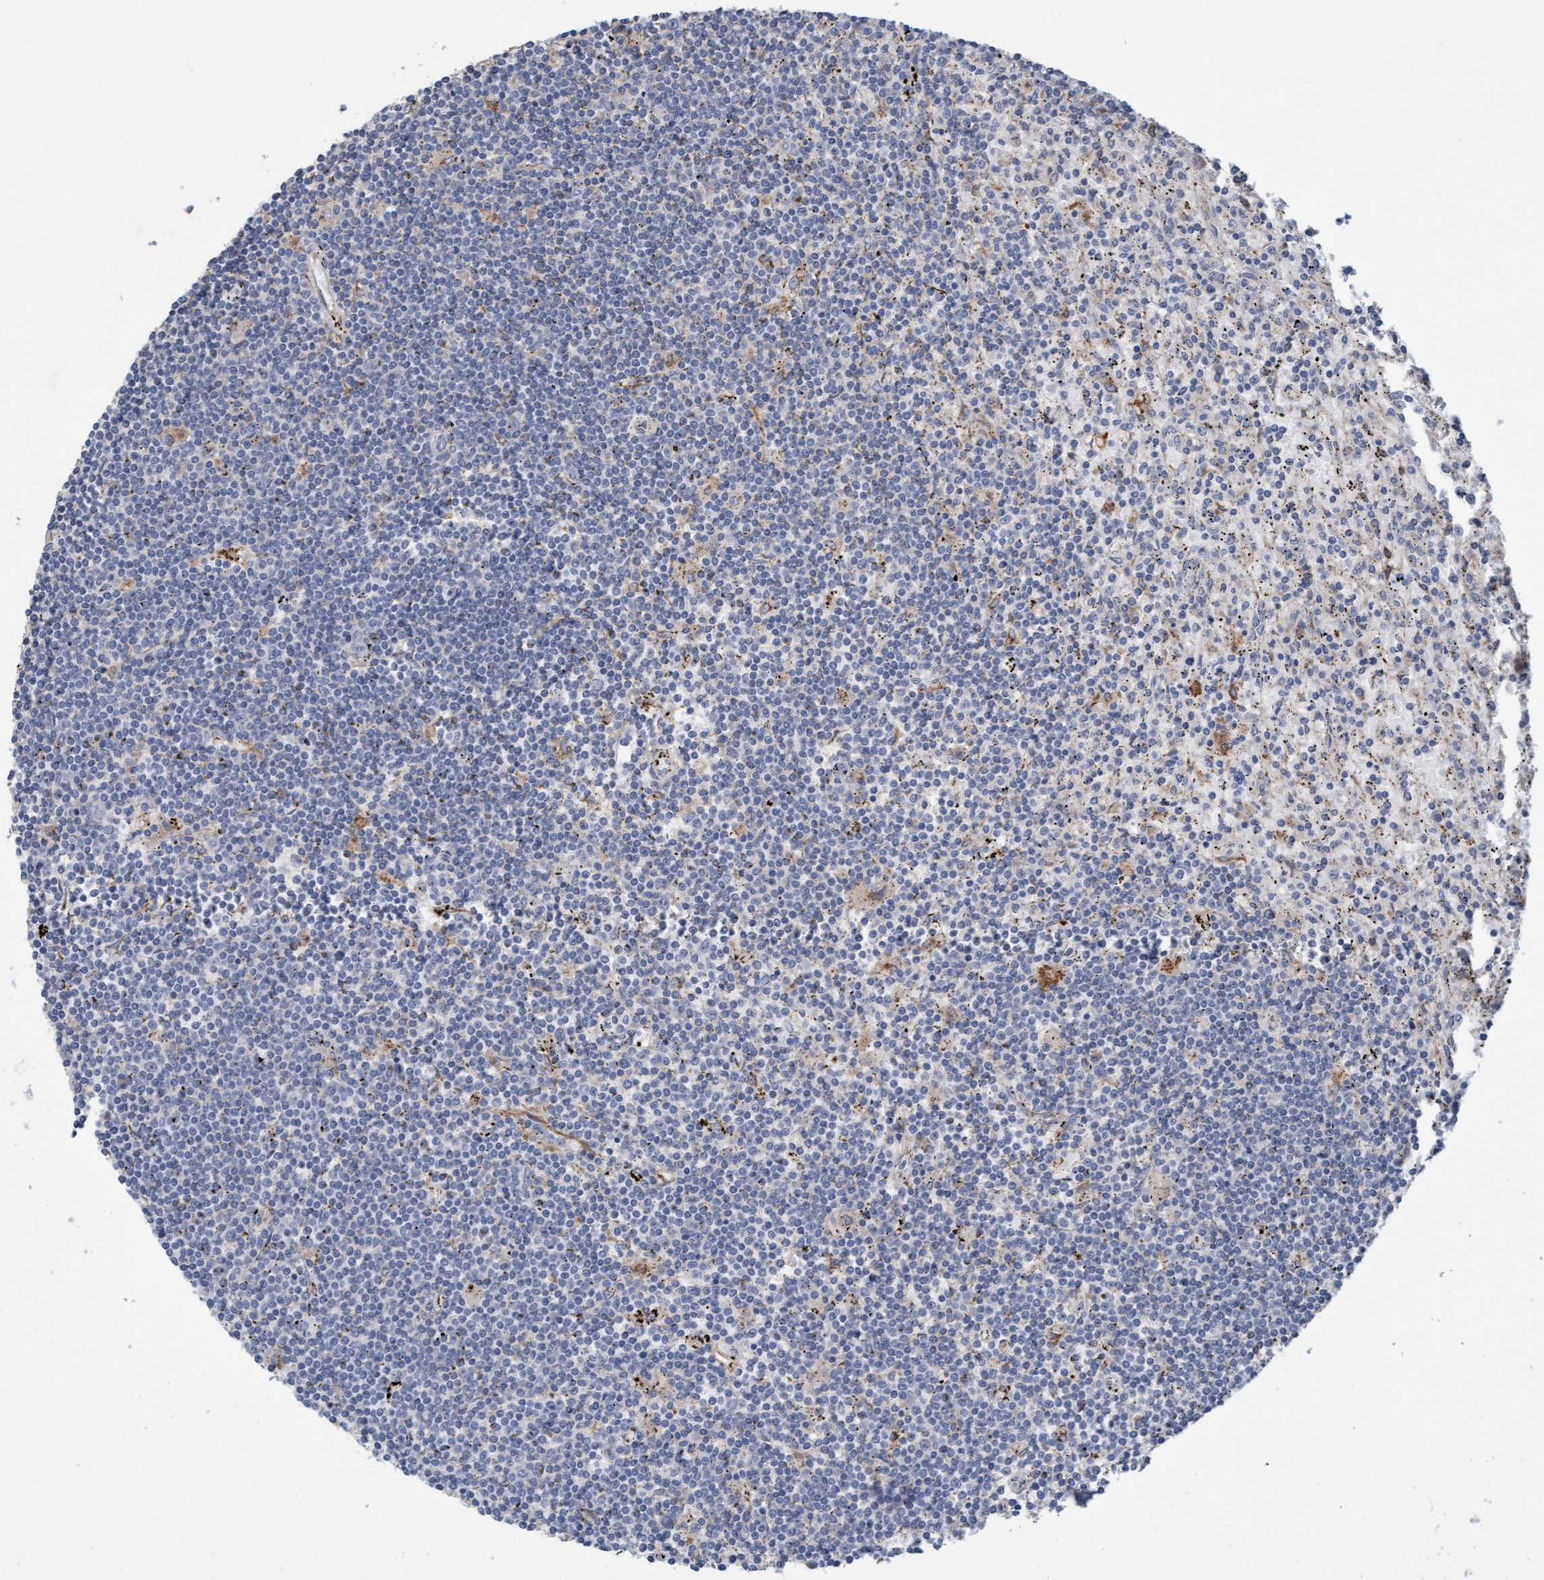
{"staining": {"intensity": "negative", "quantity": "none", "location": "none"}, "tissue": "lymphoma", "cell_type": "Tumor cells", "image_type": "cancer", "snomed": [{"axis": "morphology", "description": "Malignant lymphoma, non-Hodgkin's type, Low grade"}, {"axis": "topography", "description": "Spleen"}], "caption": "DAB immunohistochemical staining of human lymphoma reveals no significant positivity in tumor cells.", "gene": "DDHD2", "patient": {"sex": "male", "age": 76}}